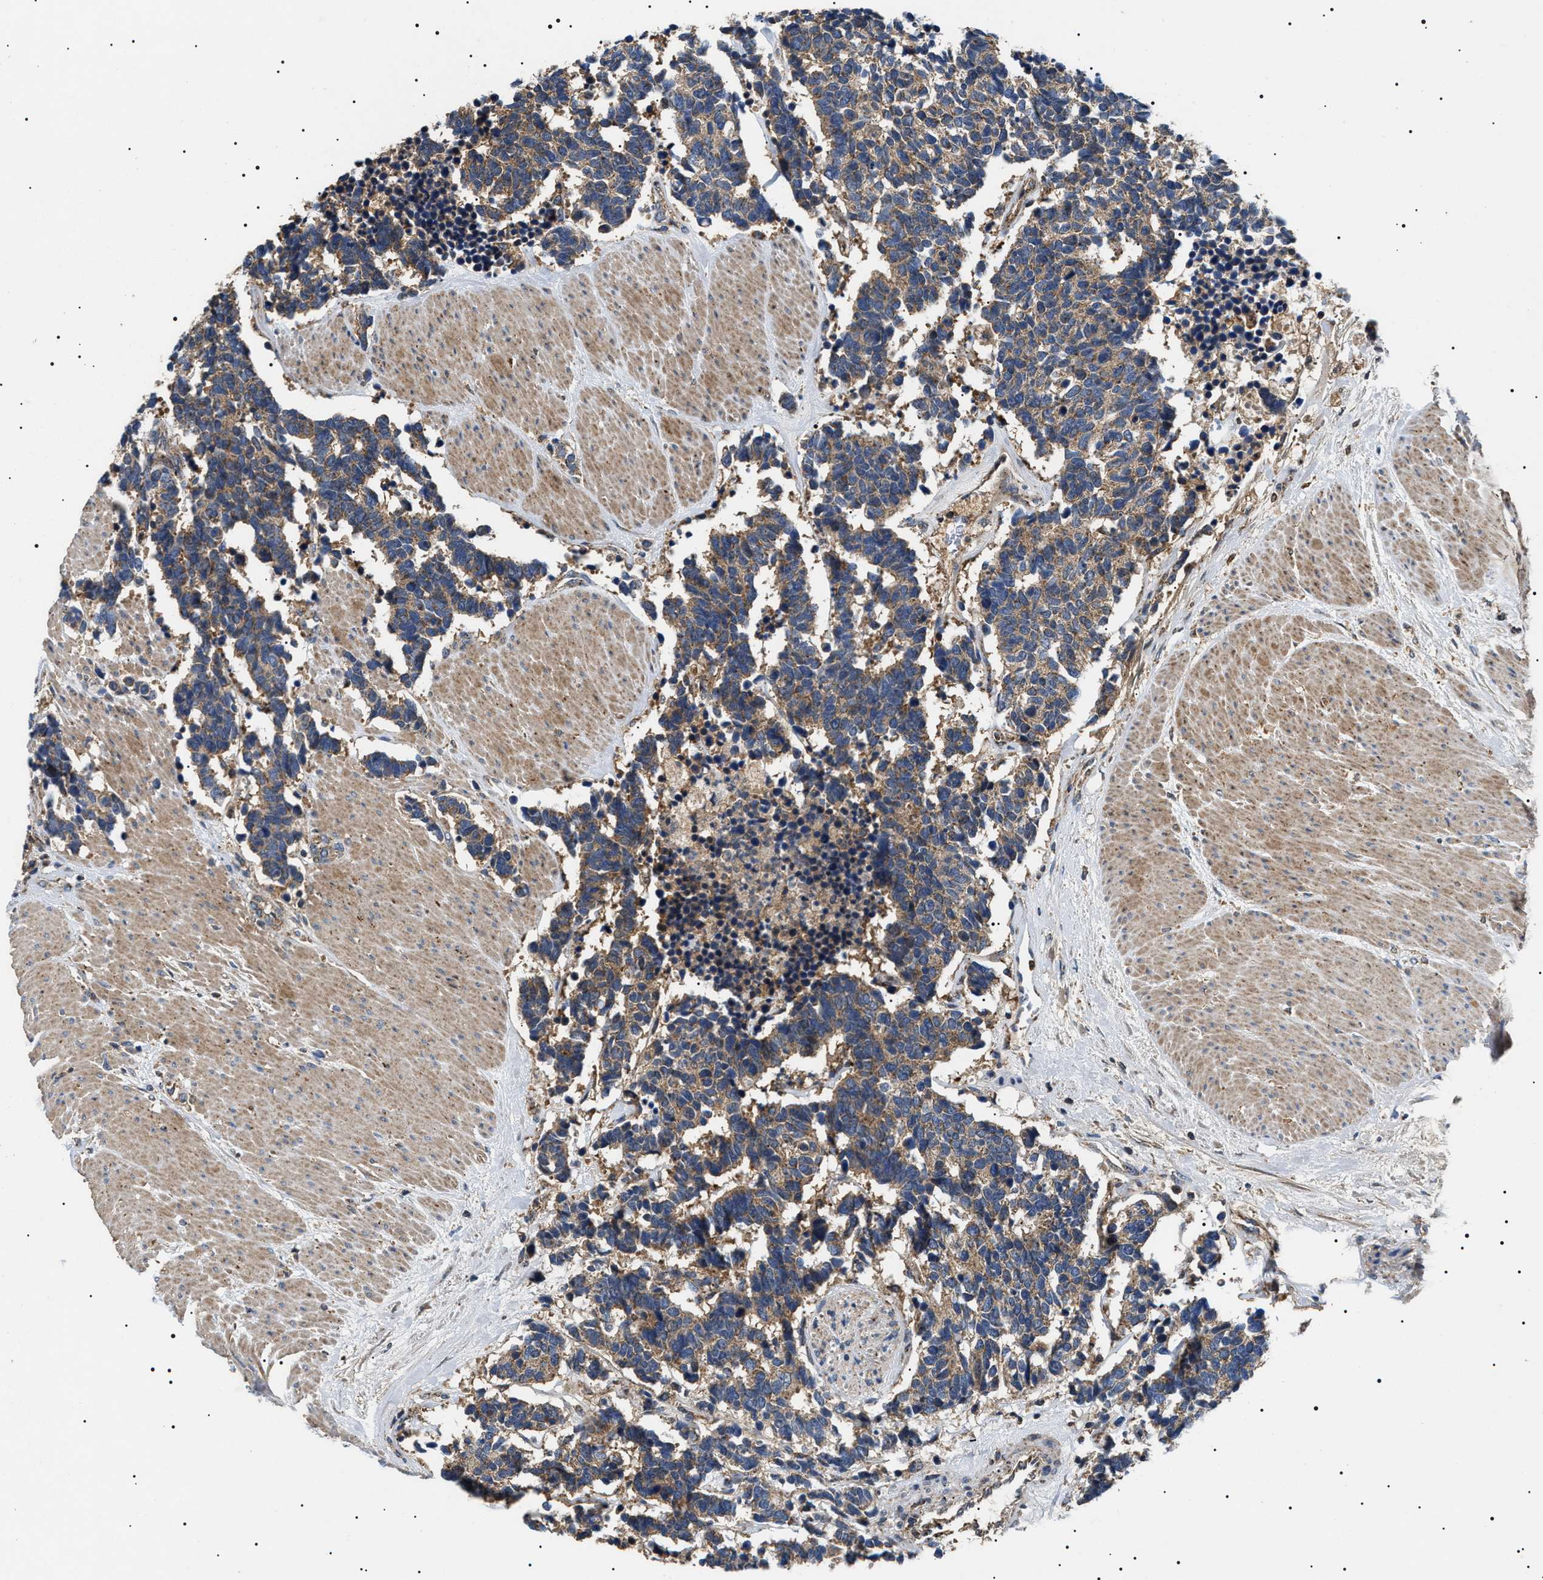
{"staining": {"intensity": "moderate", "quantity": ">75%", "location": "cytoplasmic/membranous"}, "tissue": "carcinoid", "cell_type": "Tumor cells", "image_type": "cancer", "snomed": [{"axis": "morphology", "description": "Carcinoma, NOS"}, {"axis": "morphology", "description": "Carcinoid, malignant, NOS"}, {"axis": "topography", "description": "Urinary bladder"}], "caption": "Tumor cells exhibit medium levels of moderate cytoplasmic/membranous positivity in approximately >75% of cells in malignant carcinoid.", "gene": "OXSM", "patient": {"sex": "male", "age": 57}}